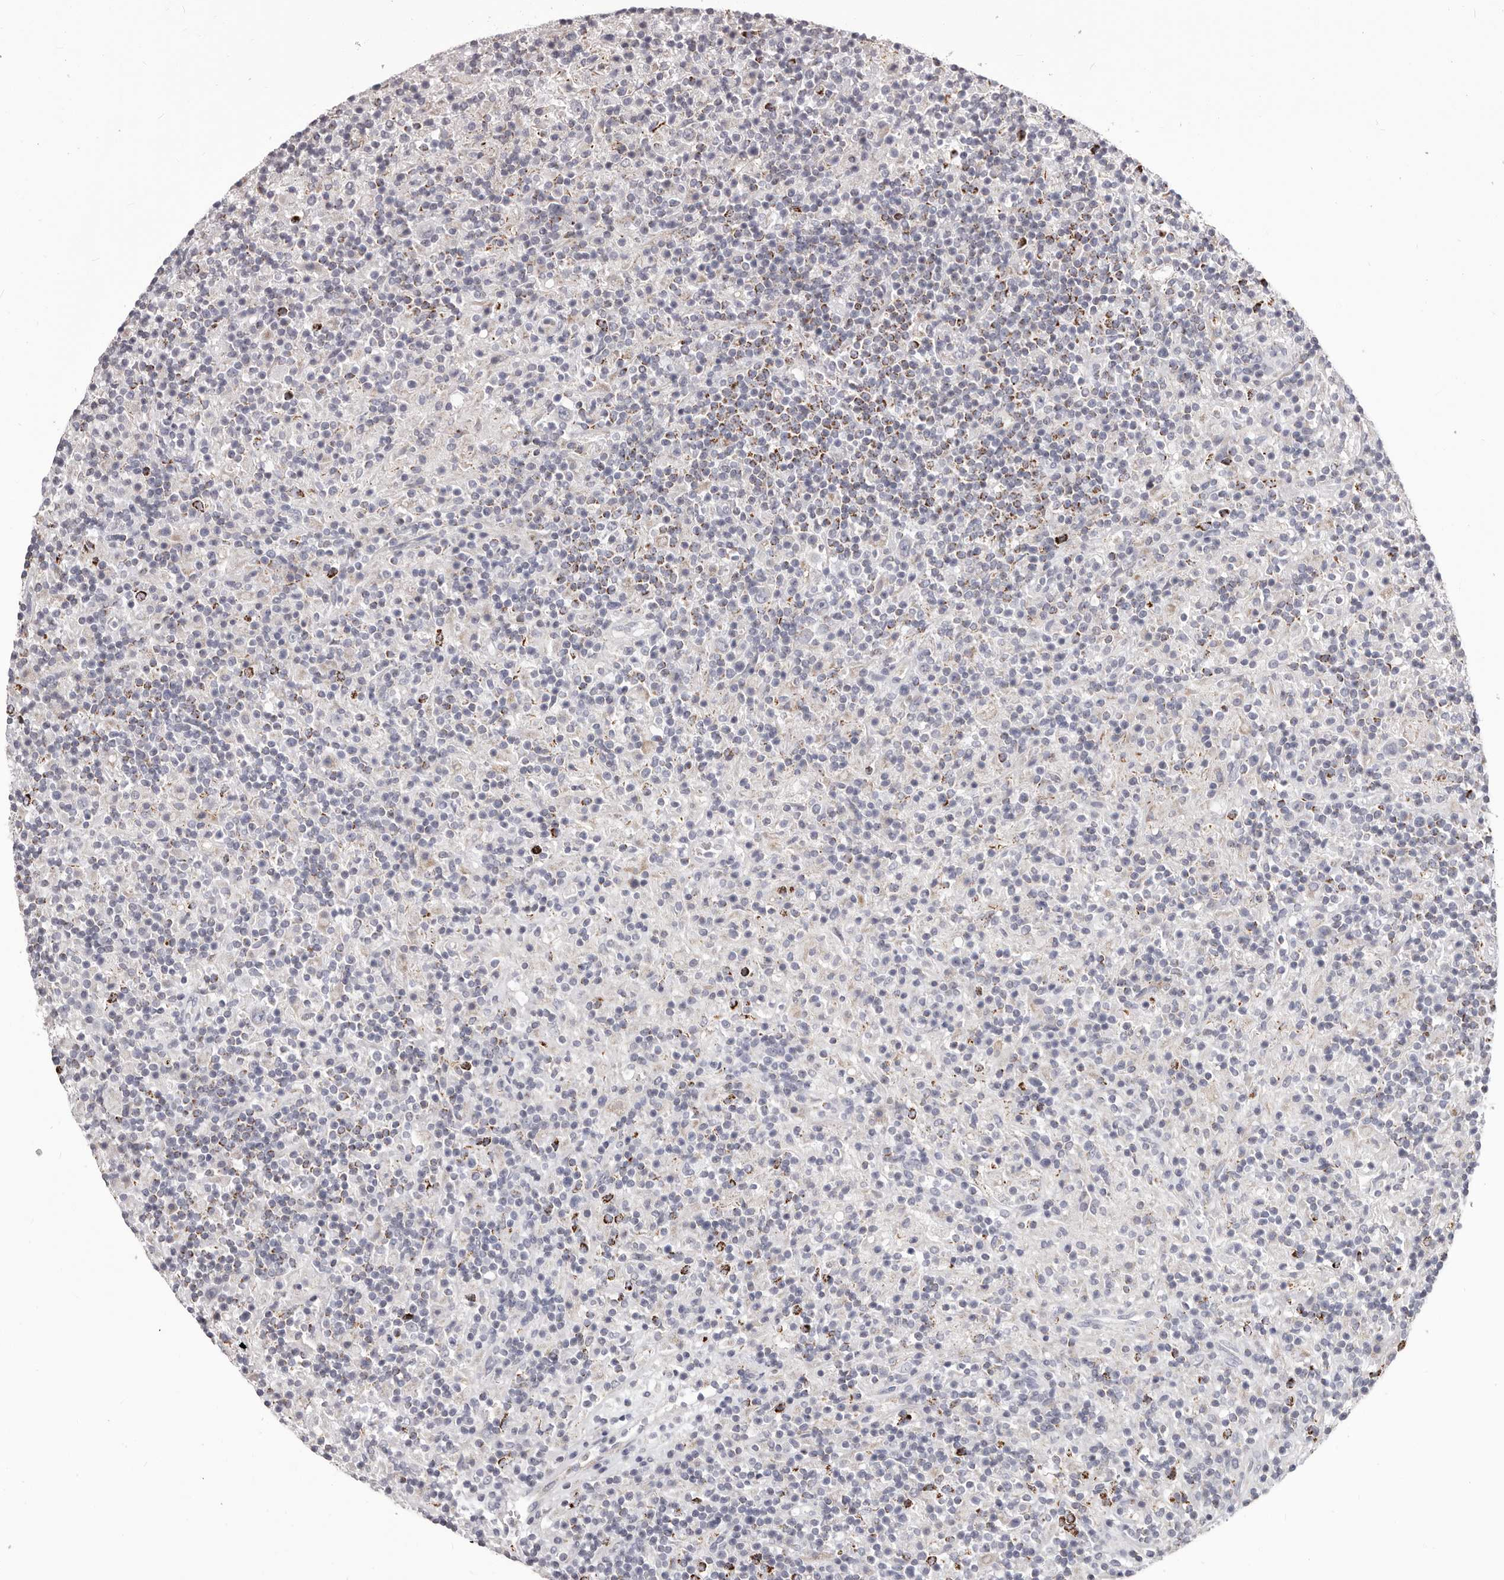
{"staining": {"intensity": "negative", "quantity": "none", "location": "none"}, "tissue": "lymphoma", "cell_type": "Tumor cells", "image_type": "cancer", "snomed": [{"axis": "morphology", "description": "Hodgkin's disease, NOS"}, {"axis": "topography", "description": "Lymph node"}], "caption": "Immunohistochemical staining of human lymphoma shows no significant staining in tumor cells. (DAB immunohistochemistry (IHC) with hematoxylin counter stain).", "gene": "PRMT2", "patient": {"sex": "male", "age": 70}}